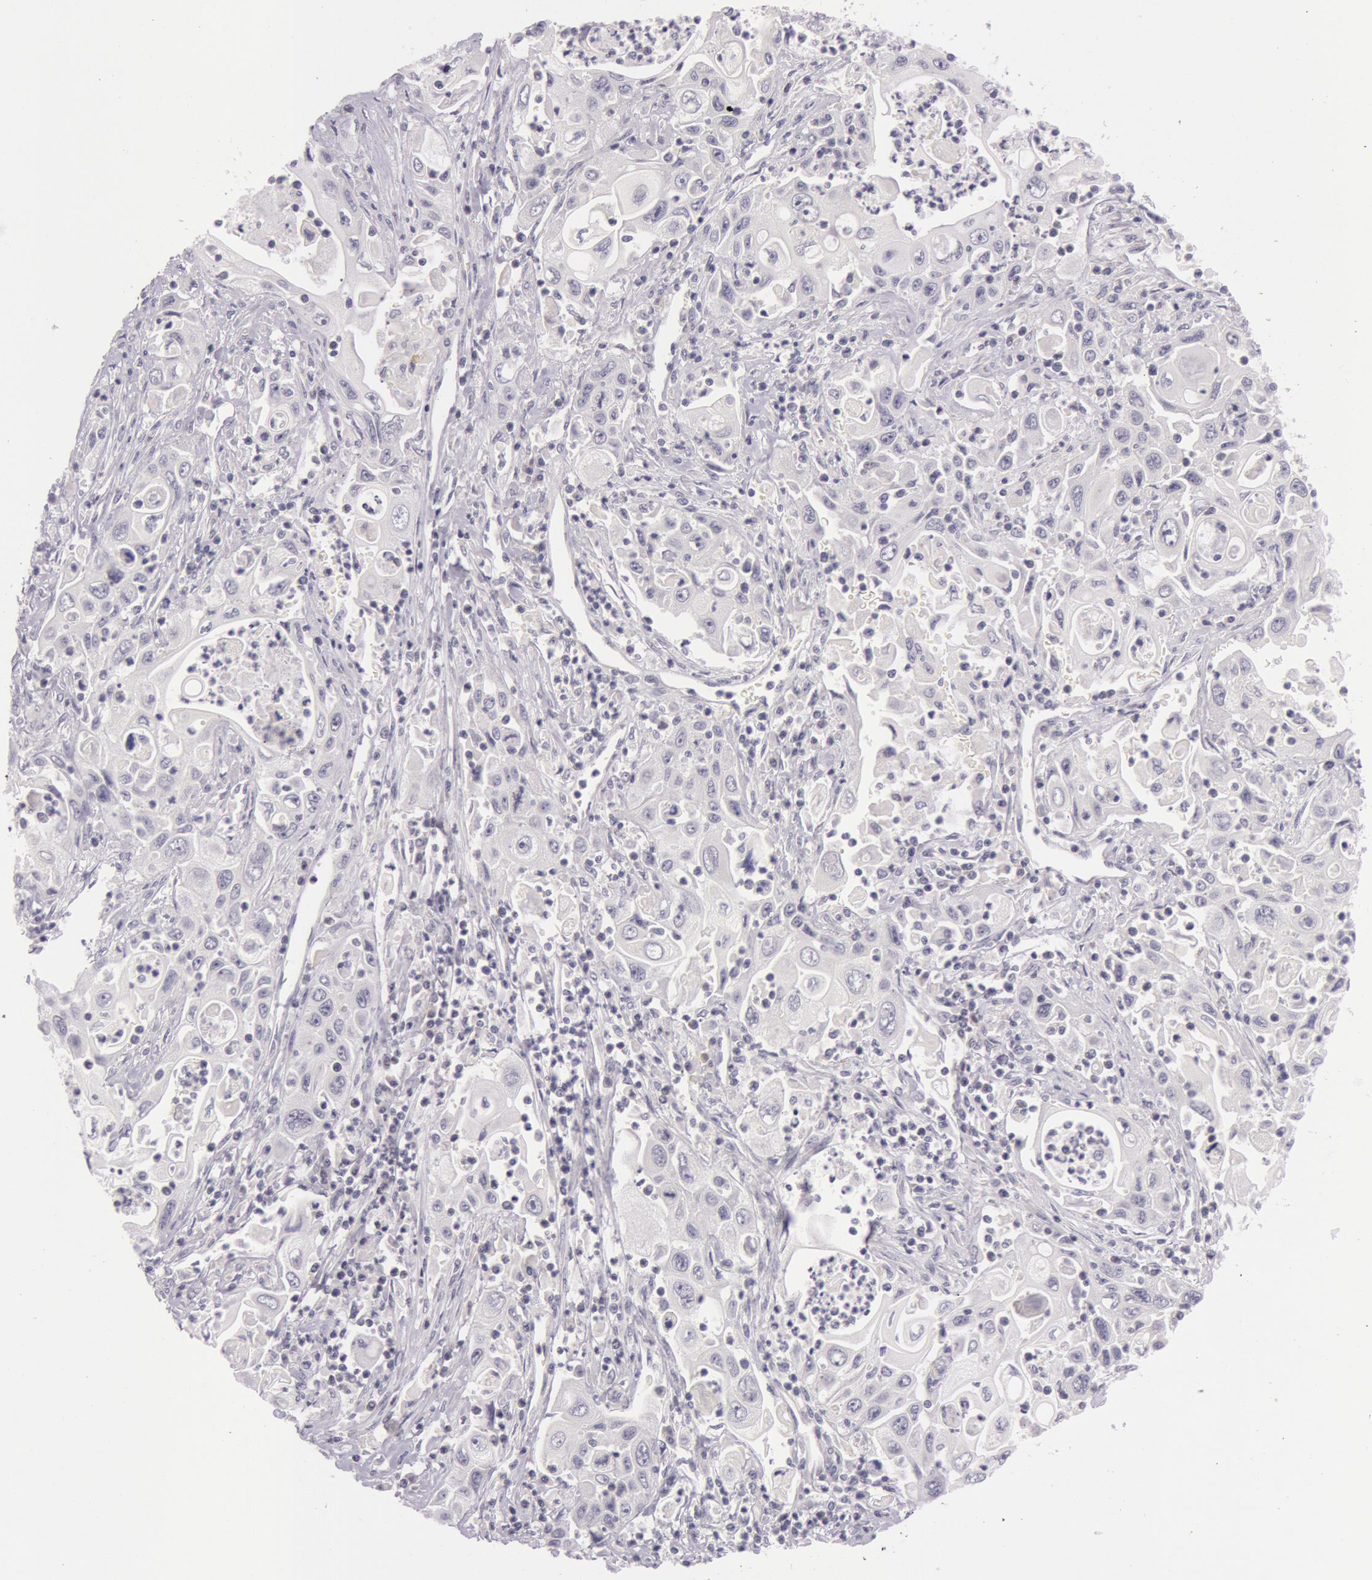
{"staining": {"intensity": "negative", "quantity": "none", "location": "none"}, "tissue": "pancreatic cancer", "cell_type": "Tumor cells", "image_type": "cancer", "snomed": [{"axis": "morphology", "description": "Adenocarcinoma, NOS"}, {"axis": "topography", "description": "Pancreas"}], "caption": "The IHC photomicrograph has no significant staining in tumor cells of pancreatic cancer tissue.", "gene": "RBMY1F", "patient": {"sex": "male", "age": 70}}